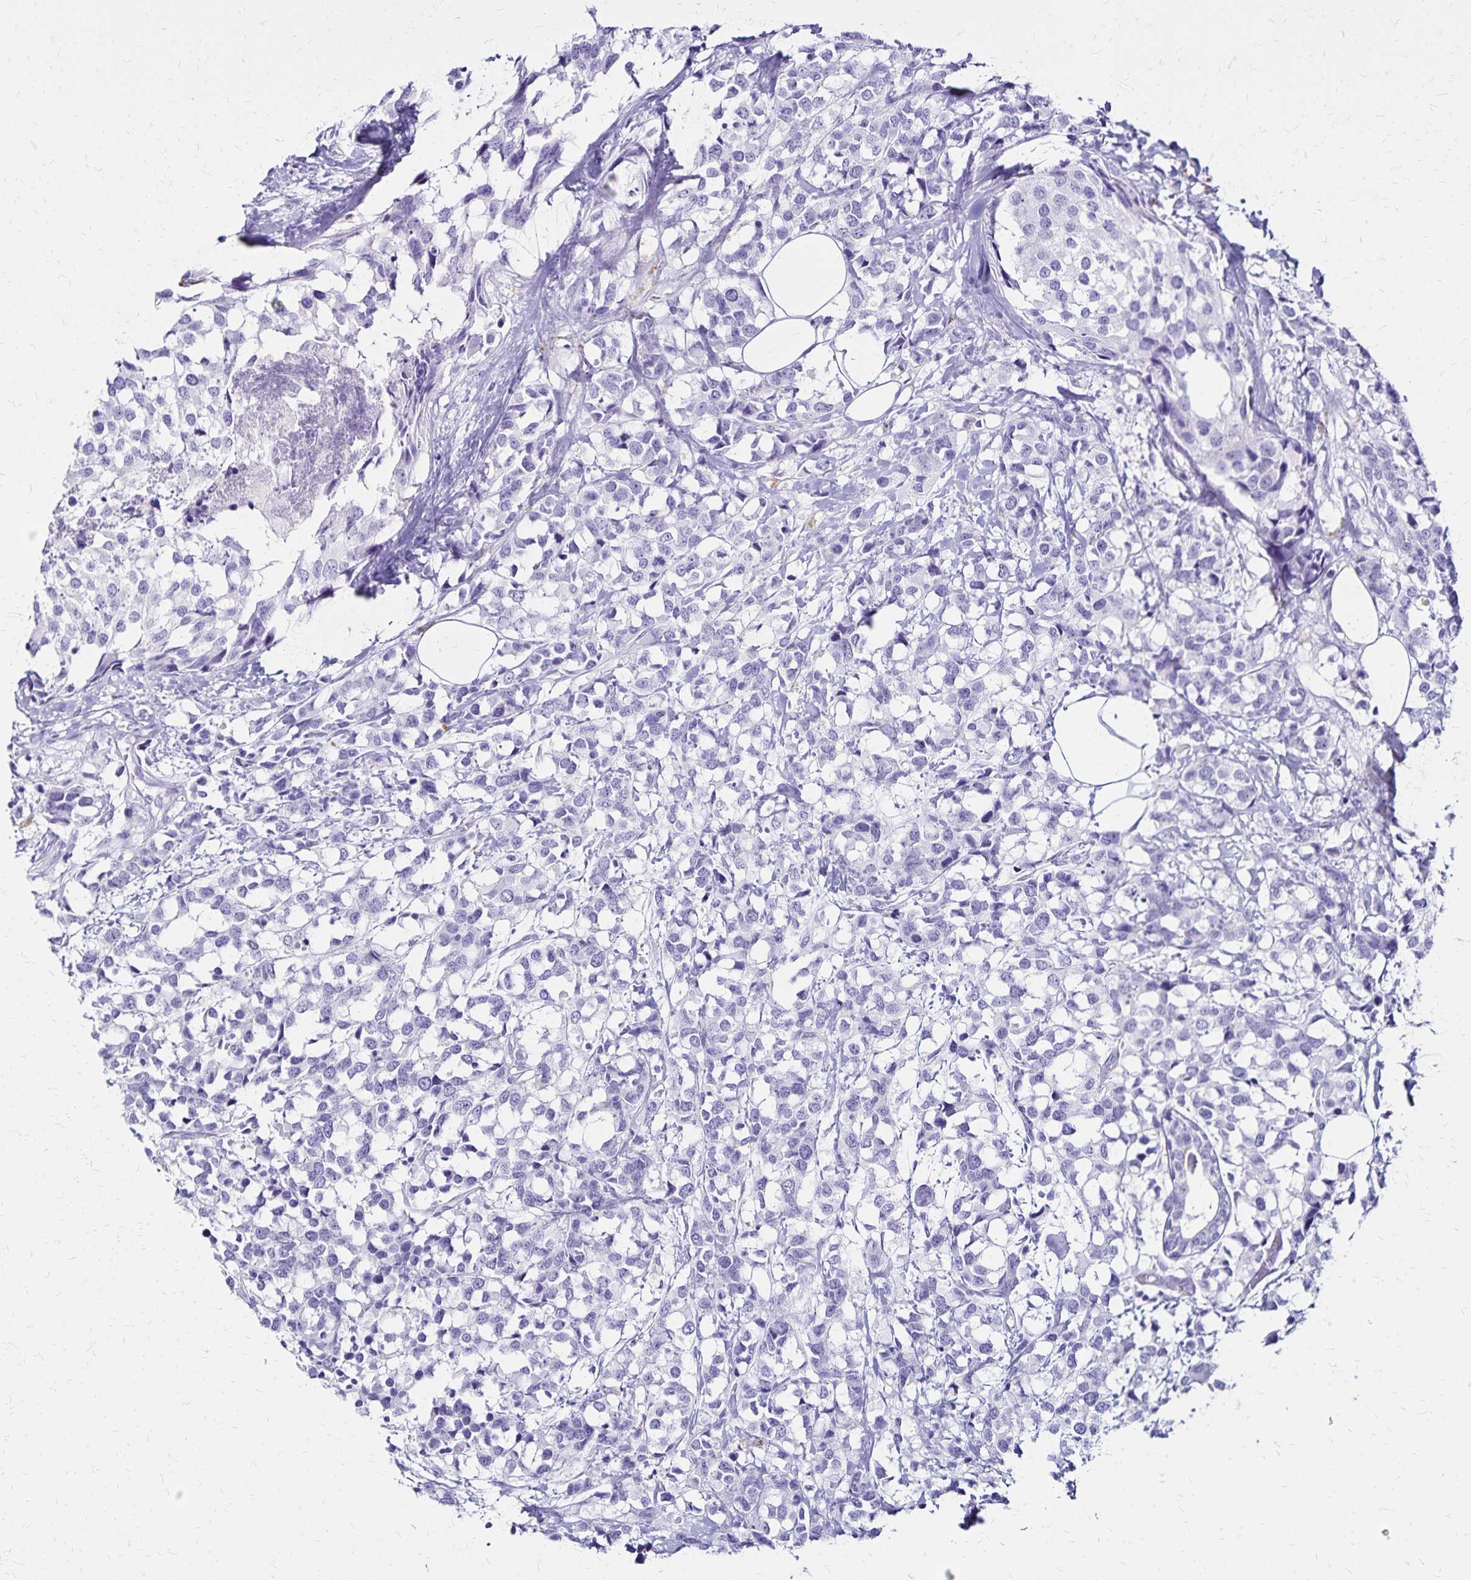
{"staining": {"intensity": "negative", "quantity": "none", "location": "none"}, "tissue": "breast cancer", "cell_type": "Tumor cells", "image_type": "cancer", "snomed": [{"axis": "morphology", "description": "Lobular carcinoma"}, {"axis": "topography", "description": "Breast"}], "caption": "Tumor cells show no significant positivity in lobular carcinoma (breast). The staining was performed using DAB to visualize the protein expression in brown, while the nuclei were stained in blue with hematoxylin (Magnification: 20x).", "gene": "LIN28B", "patient": {"sex": "female", "age": 59}}